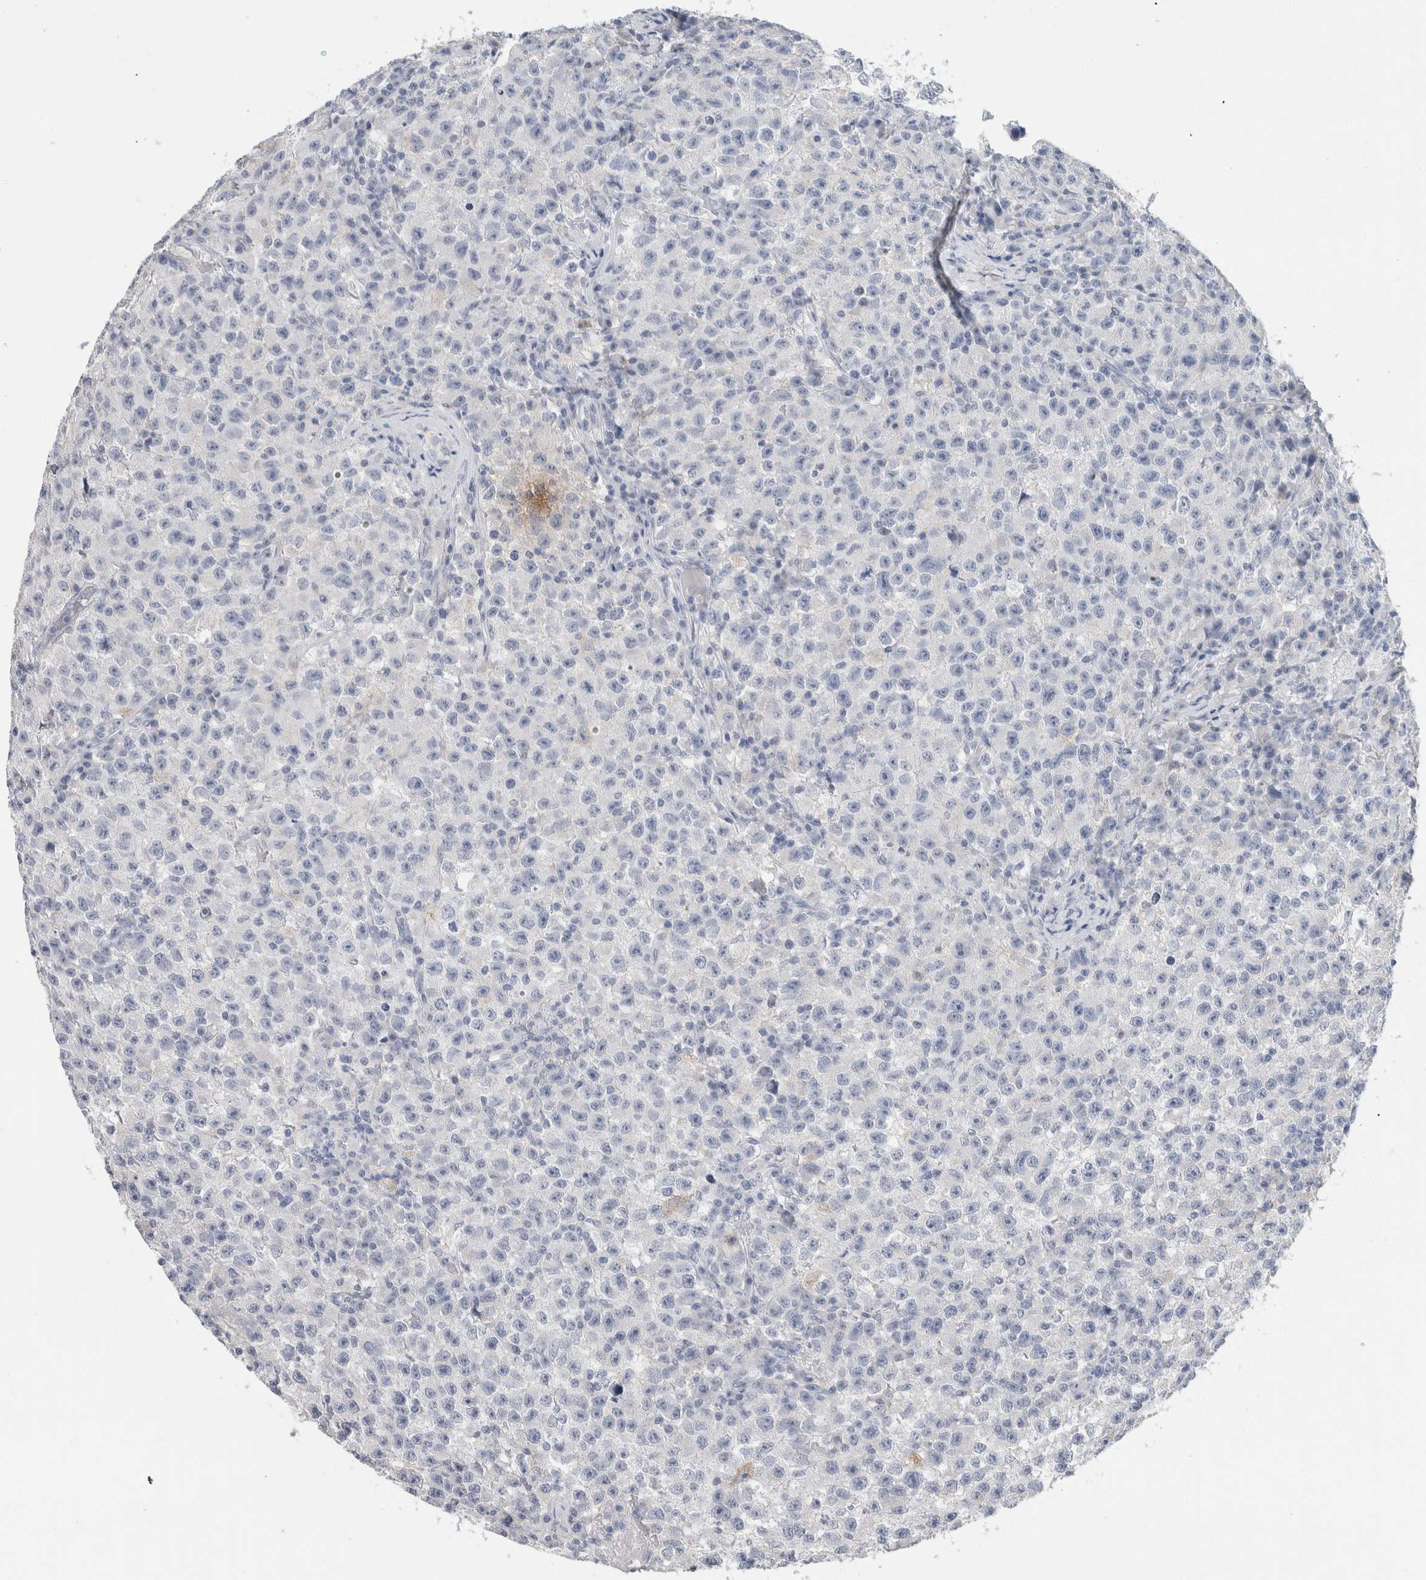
{"staining": {"intensity": "negative", "quantity": "none", "location": "none"}, "tissue": "testis cancer", "cell_type": "Tumor cells", "image_type": "cancer", "snomed": [{"axis": "morphology", "description": "Seminoma, NOS"}, {"axis": "topography", "description": "Testis"}], "caption": "This is a photomicrograph of immunohistochemistry (IHC) staining of testis cancer, which shows no positivity in tumor cells.", "gene": "BCAN", "patient": {"sex": "male", "age": 22}}